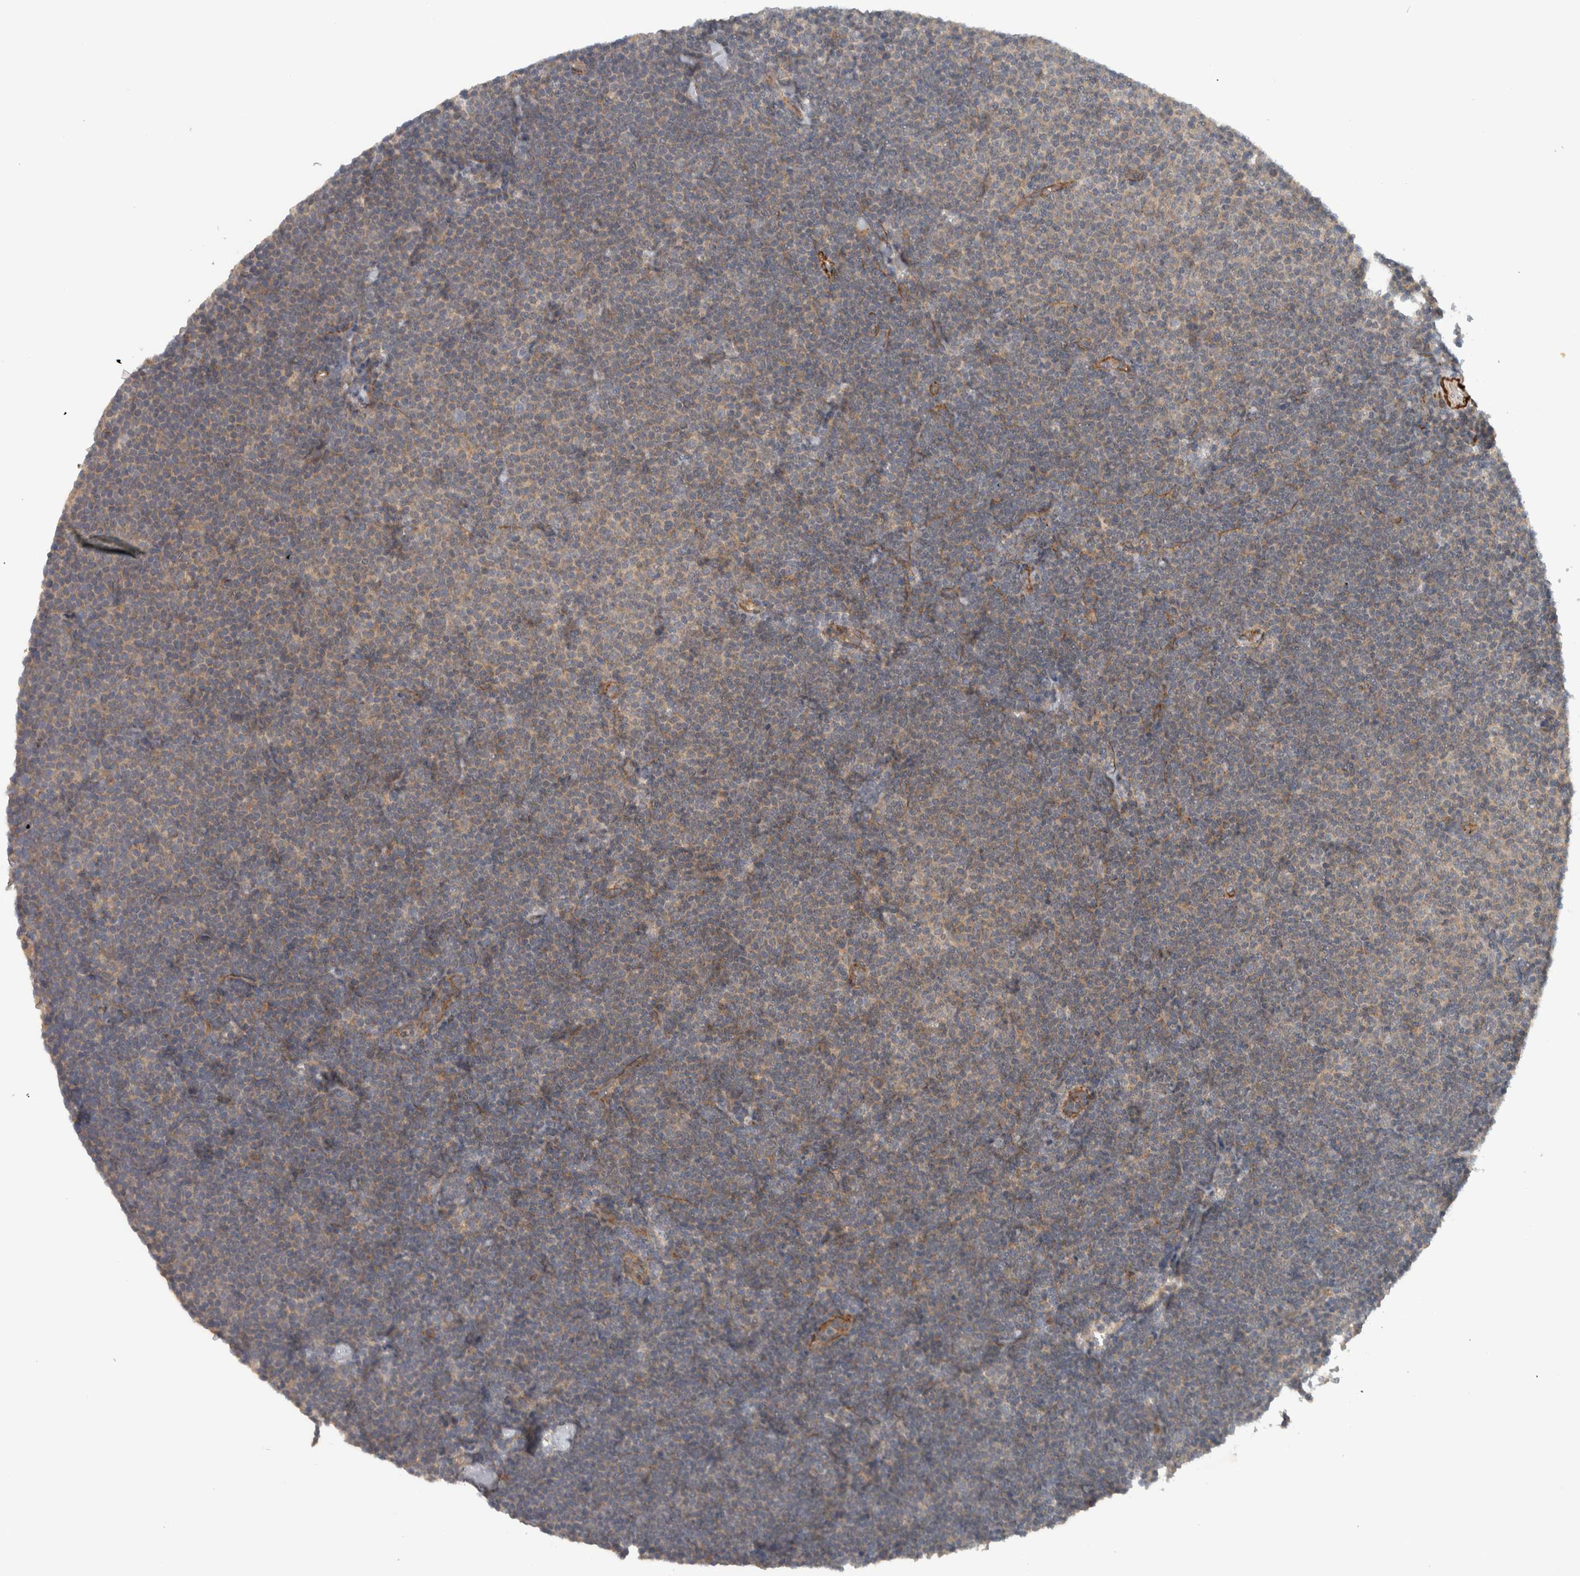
{"staining": {"intensity": "weak", "quantity": "<25%", "location": "cytoplasmic/membranous"}, "tissue": "lymphoma", "cell_type": "Tumor cells", "image_type": "cancer", "snomed": [{"axis": "morphology", "description": "Malignant lymphoma, non-Hodgkin's type, Low grade"}, {"axis": "topography", "description": "Lymph node"}], "caption": "Immunohistochemistry image of neoplastic tissue: low-grade malignant lymphoma, non-Hodgkin's type stained with DAB reveals no significant protein staining in tumor cells.", "gene": "LBHD1", "patient": {"sex": "female", "age": 53}}